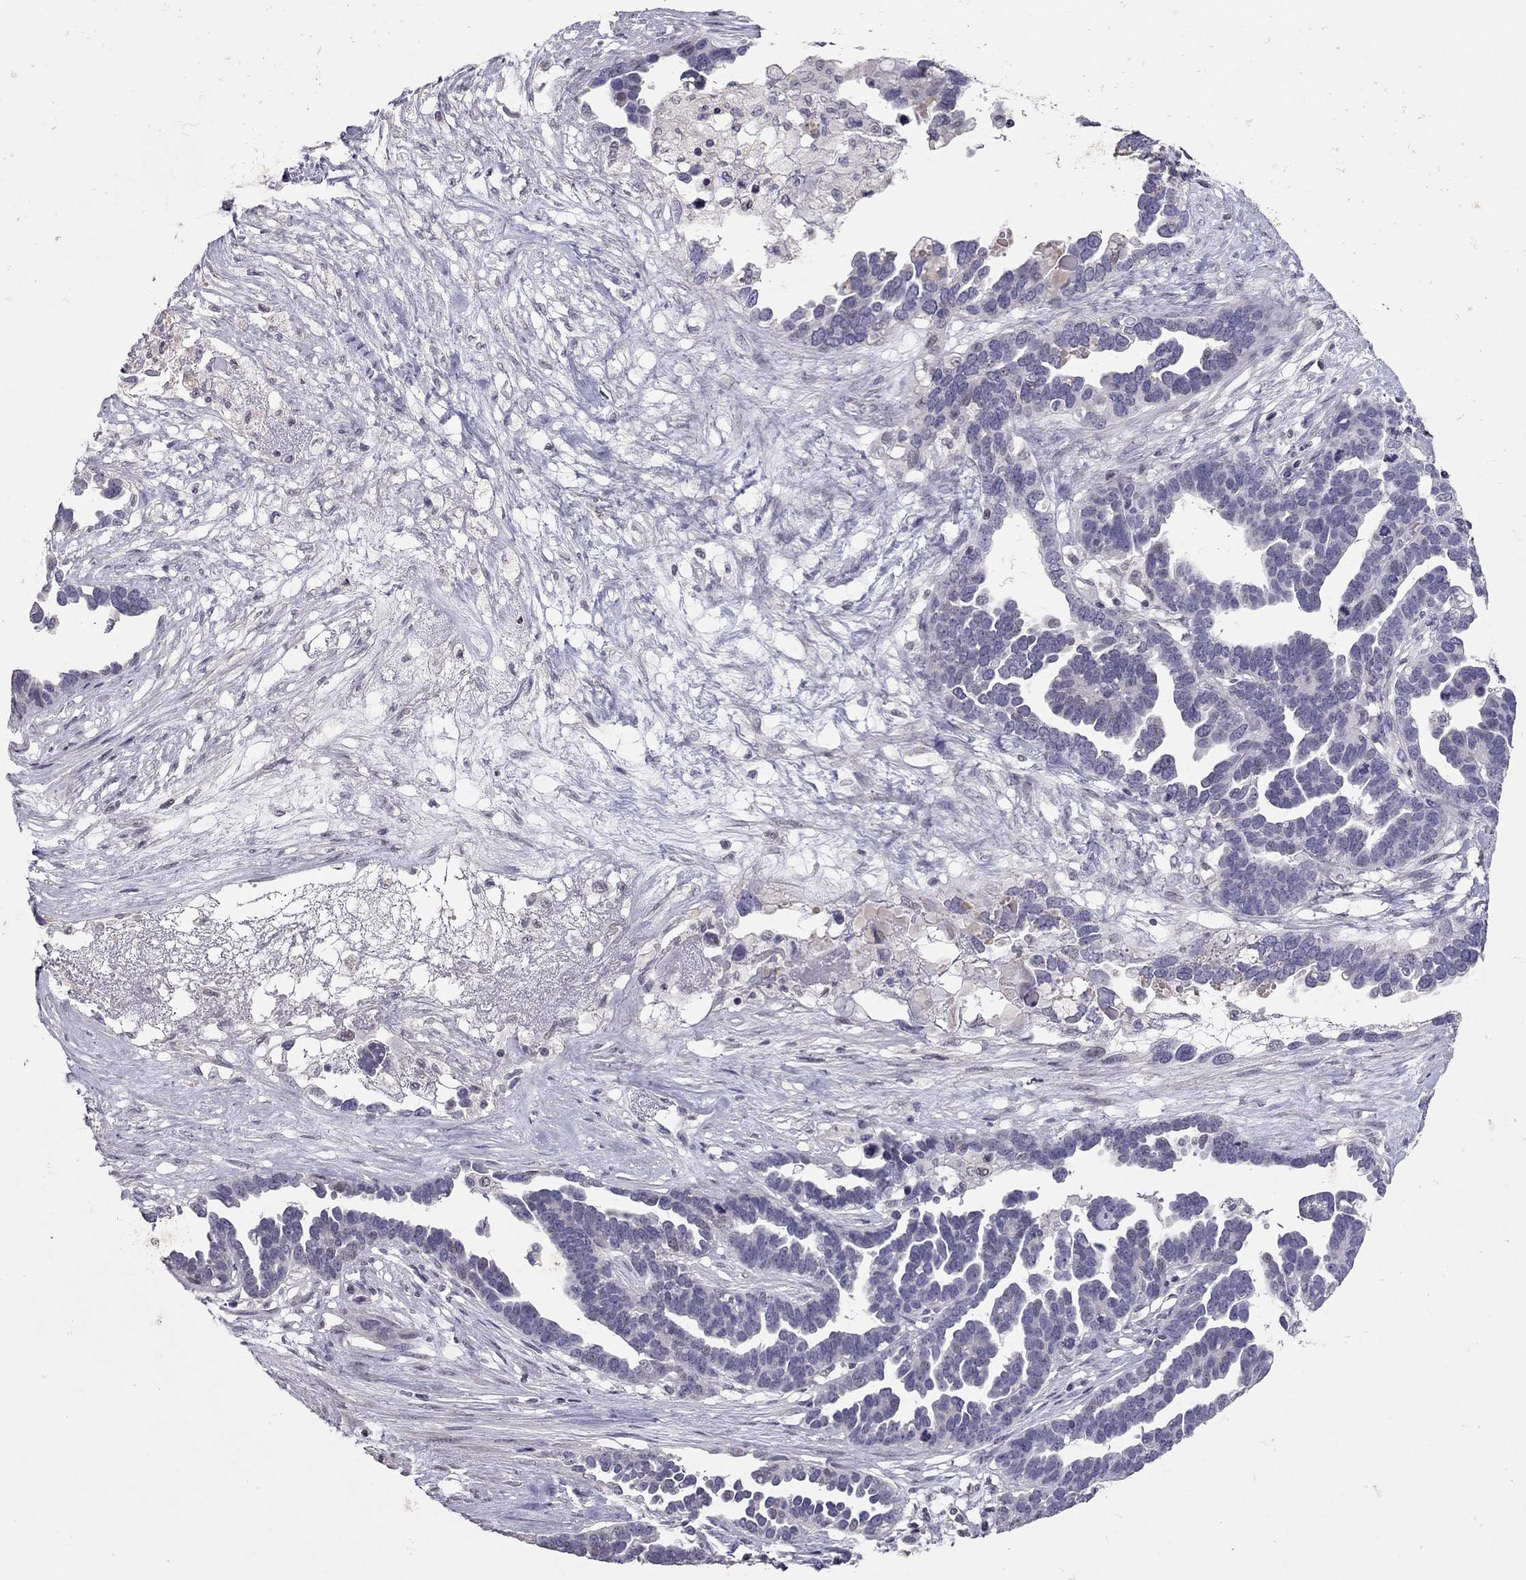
{"staining": {"intensity": "negative", "quantity": "none", "location": "none"}, "tissue": "ovarian cancer", "cell_type": "Tumor cells", "image_type": "cancer", "snomed": [{"axis": "morphology", "description": "Cystadenocarcinoma, serous, NOS"}, {"axis": "topography", "description": "Ovary"}], "caption": "Tumor cells show no significant protein staining in ovarian serous cystadenocarcinoma.", "gene": "TSHB", "patient": {"sex": "female", "age": 54}}